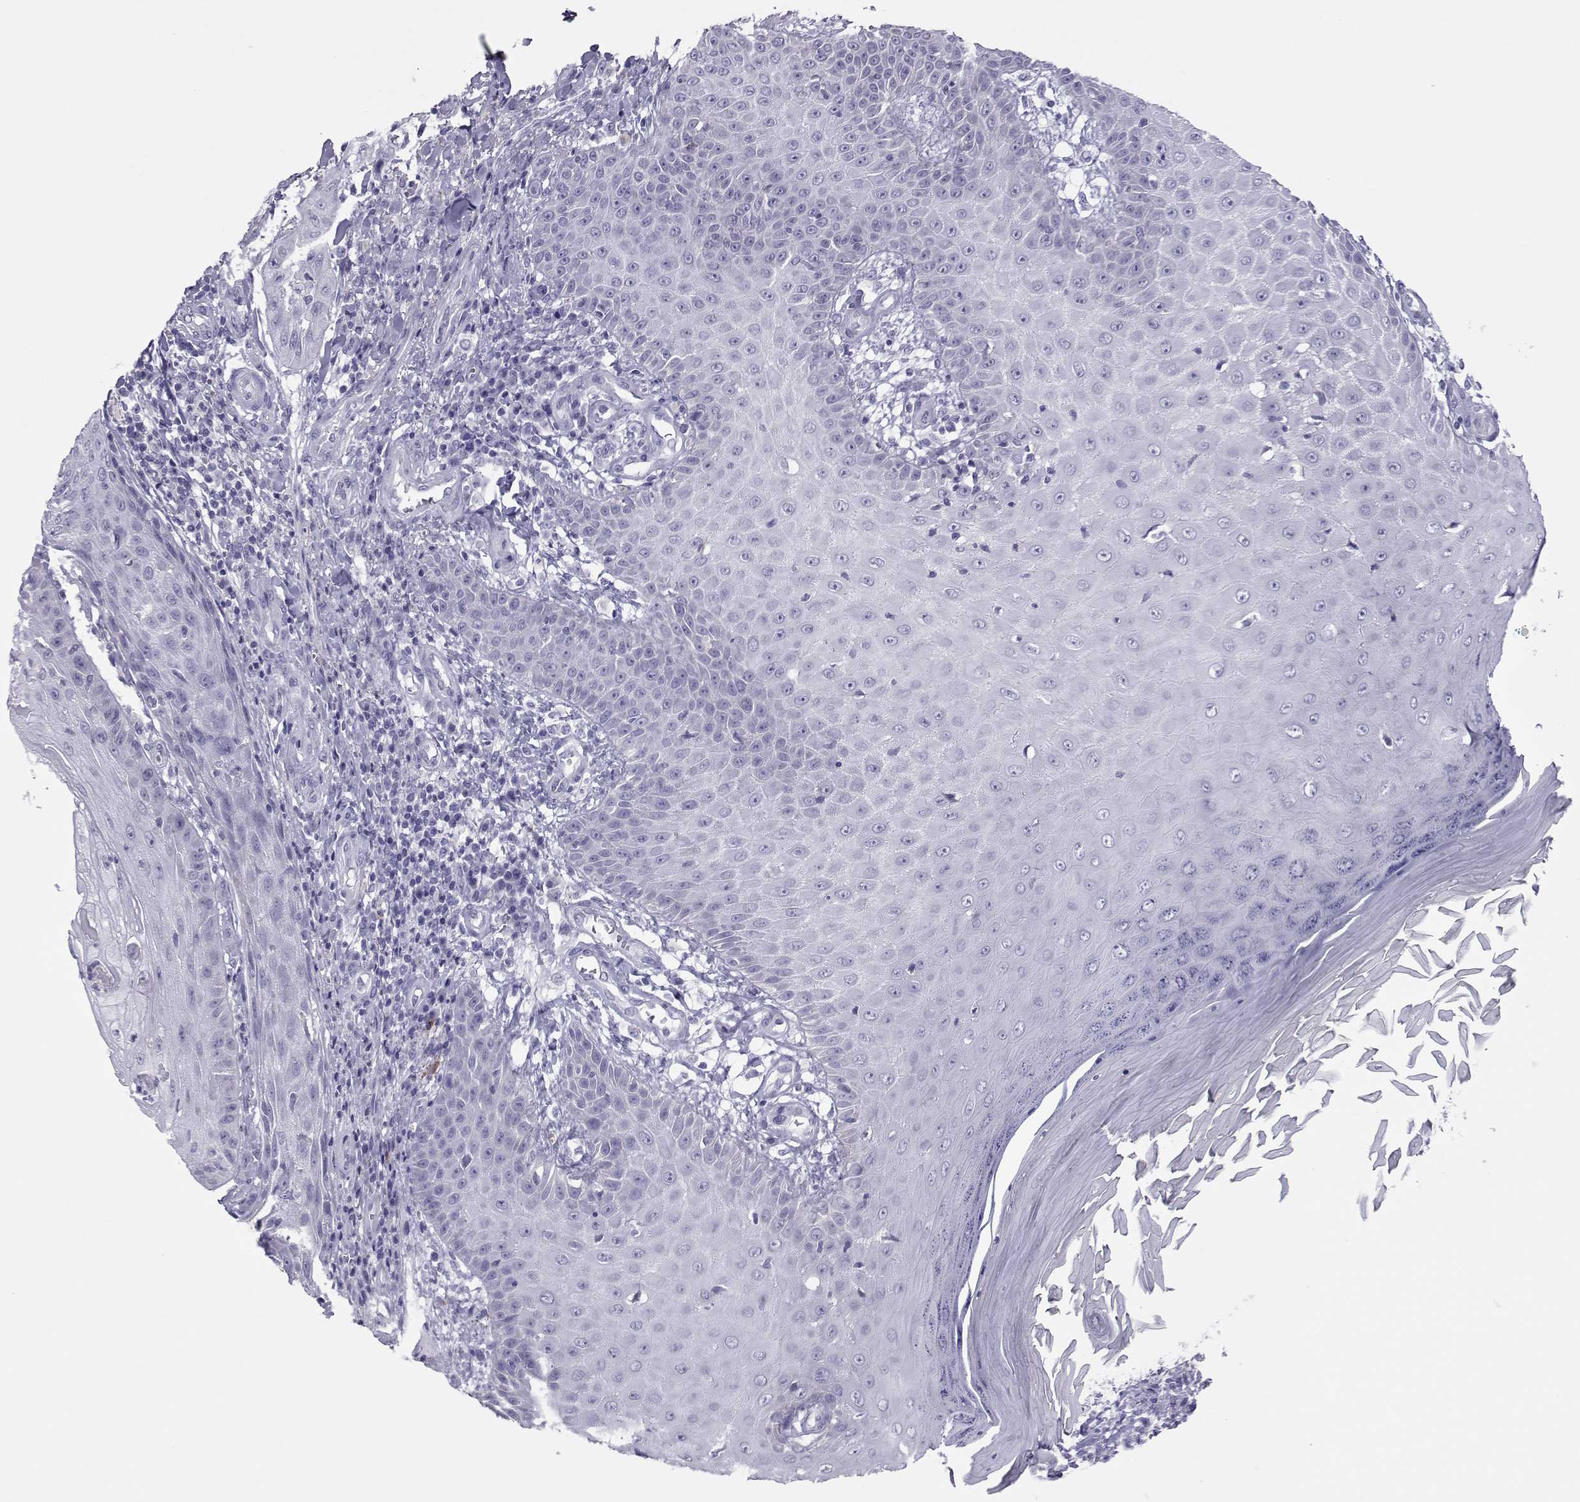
{"staining": {"intensity": "negative", "quantity": "none", "location": "none"}, "tissue": "skin cancer", "cell_type": "Tumor cells", "image_type": "cancer", "snomed": [{"axis": "morphology", "description": "Squamous cell carcinoma, NOS"}, {"axis": "topography", "description": "Skin"}], "caption": "This is a image of immunohistochemistry staining of skin cancer, which shows no expression in tumor cells.", "gene": "TRPM7", "patient": {"sex": "male", "age": 70}}